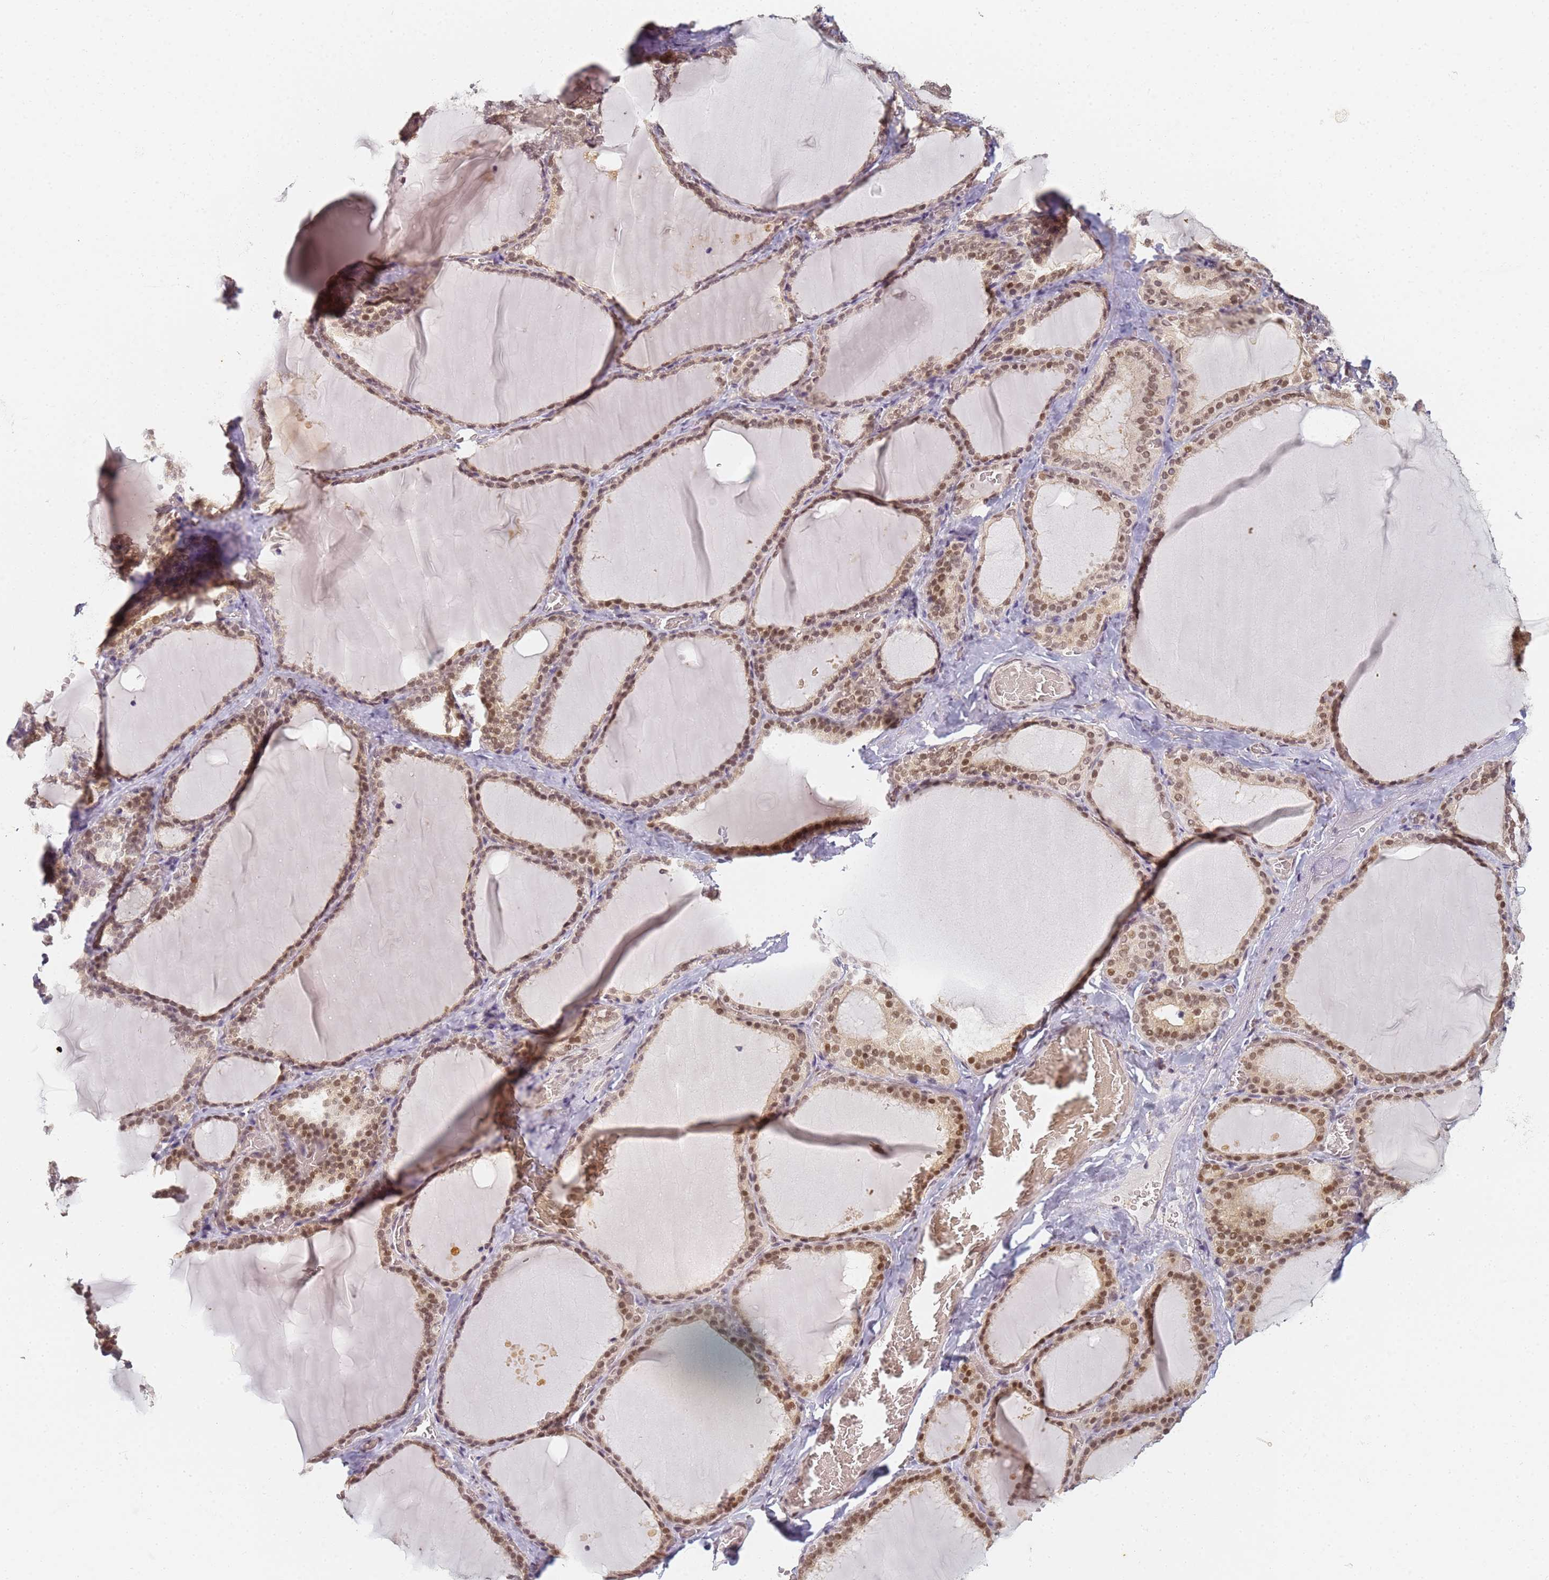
{"staining": {"intensity": "moderate", "quantity": ">75%", "location": "cytoplasmic/membranous,nuclear"}, "tissue": "thyroid gland", "cell_type": "Glandular cells", "image_type": "normal", "snomed": [{"axis": "morphology", "description": "Normal tissue, NOS"}, {"axis": "topography", "description": "Thyroid gland"}], "caption": "Normal thyroid gland exhibits moderate cytoplasmic/membranous,nuclear positivity in approximately >75% of glandular cells.", "gene": "HMCES", "patient": {"sex": "female", "age": 39}}